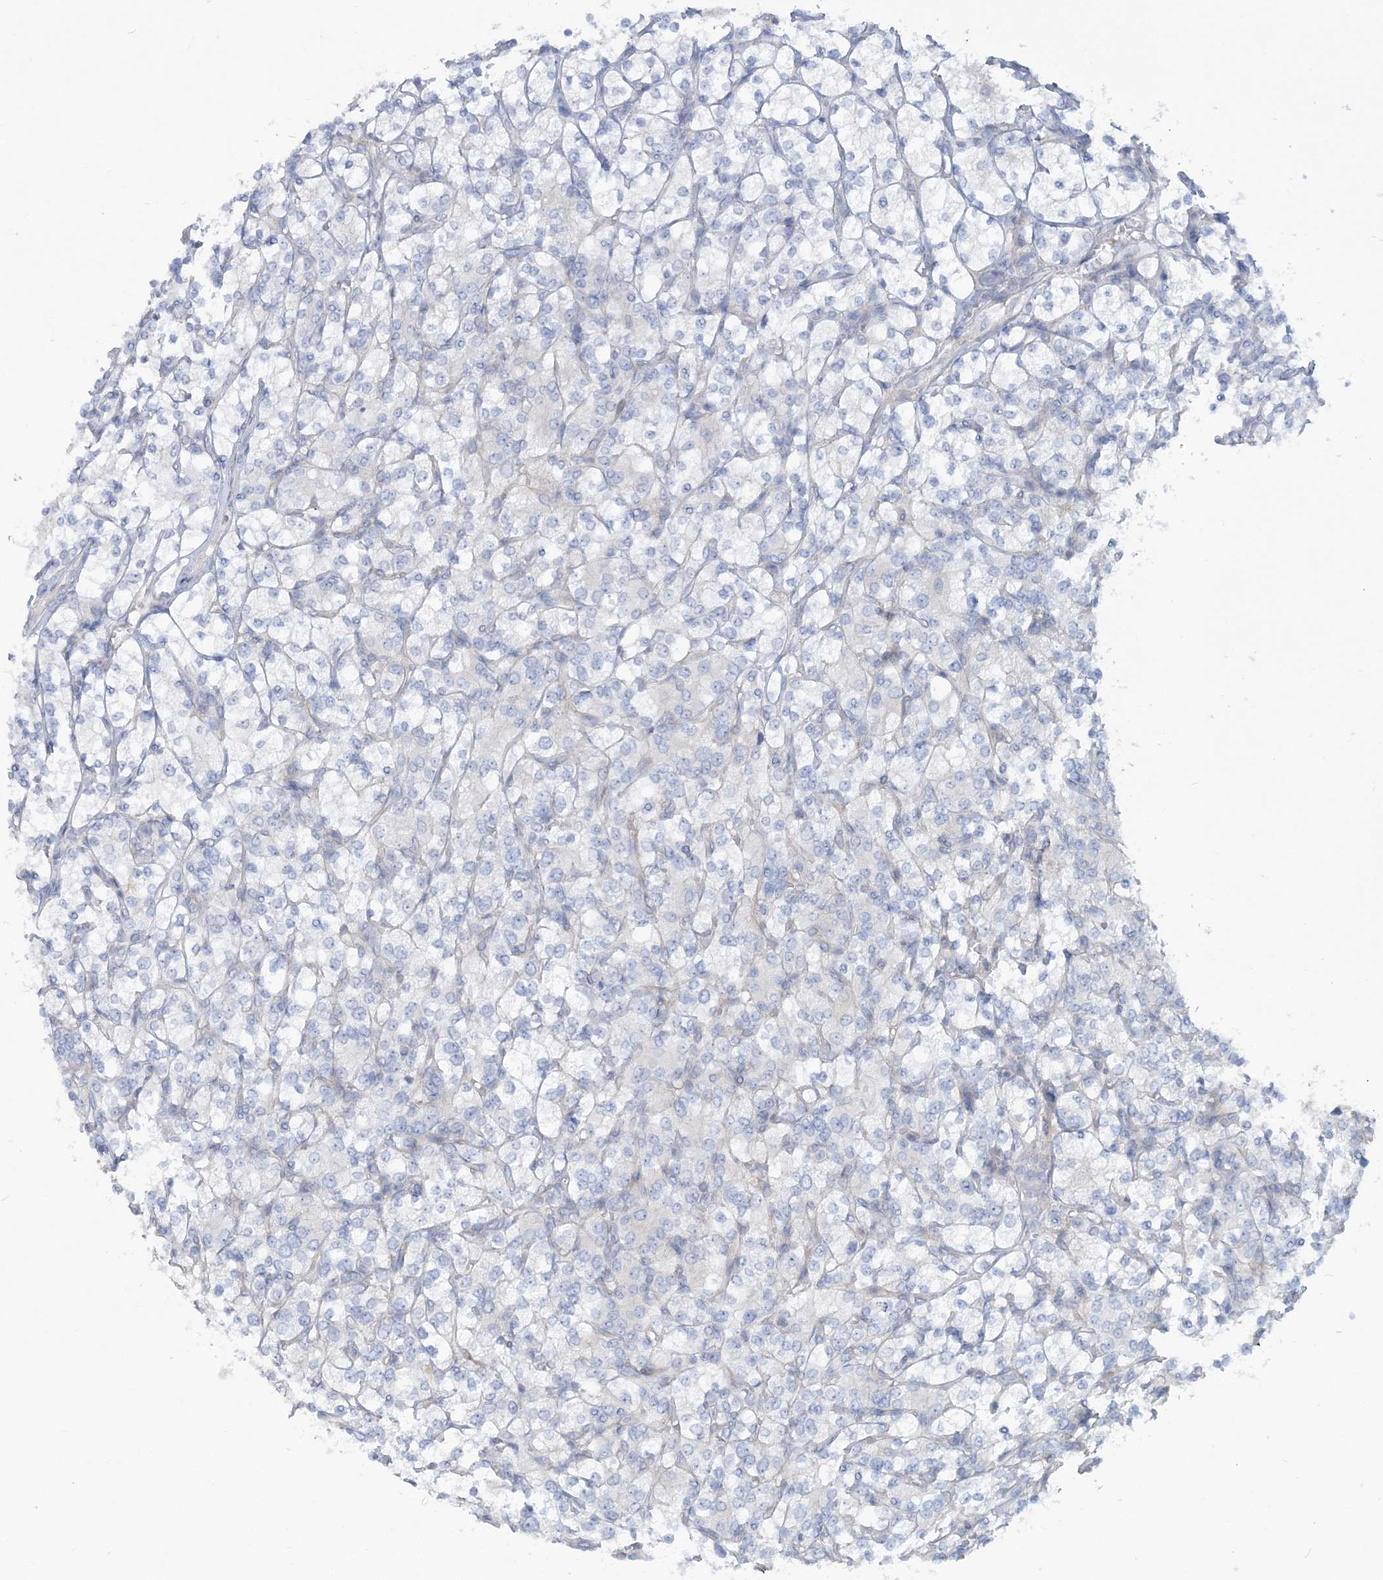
{"staining": {"intensity": "negative", "quantity": "none", "location": "none"}, "tissue": "renal cancer", "cell_type": "Tumor cells", "image_type": "cancer", "snomed": [{"axis": "morphology", "description": "Adenocarcinoma, NOS"}, {"axis": "topography", "description": "Kidney"}], "caption": "A photomicrograph of human renal cancer is negative for staining in tumor cells.", "gene": "ADGB", "patient": {"sex": "male", "age": 77}}